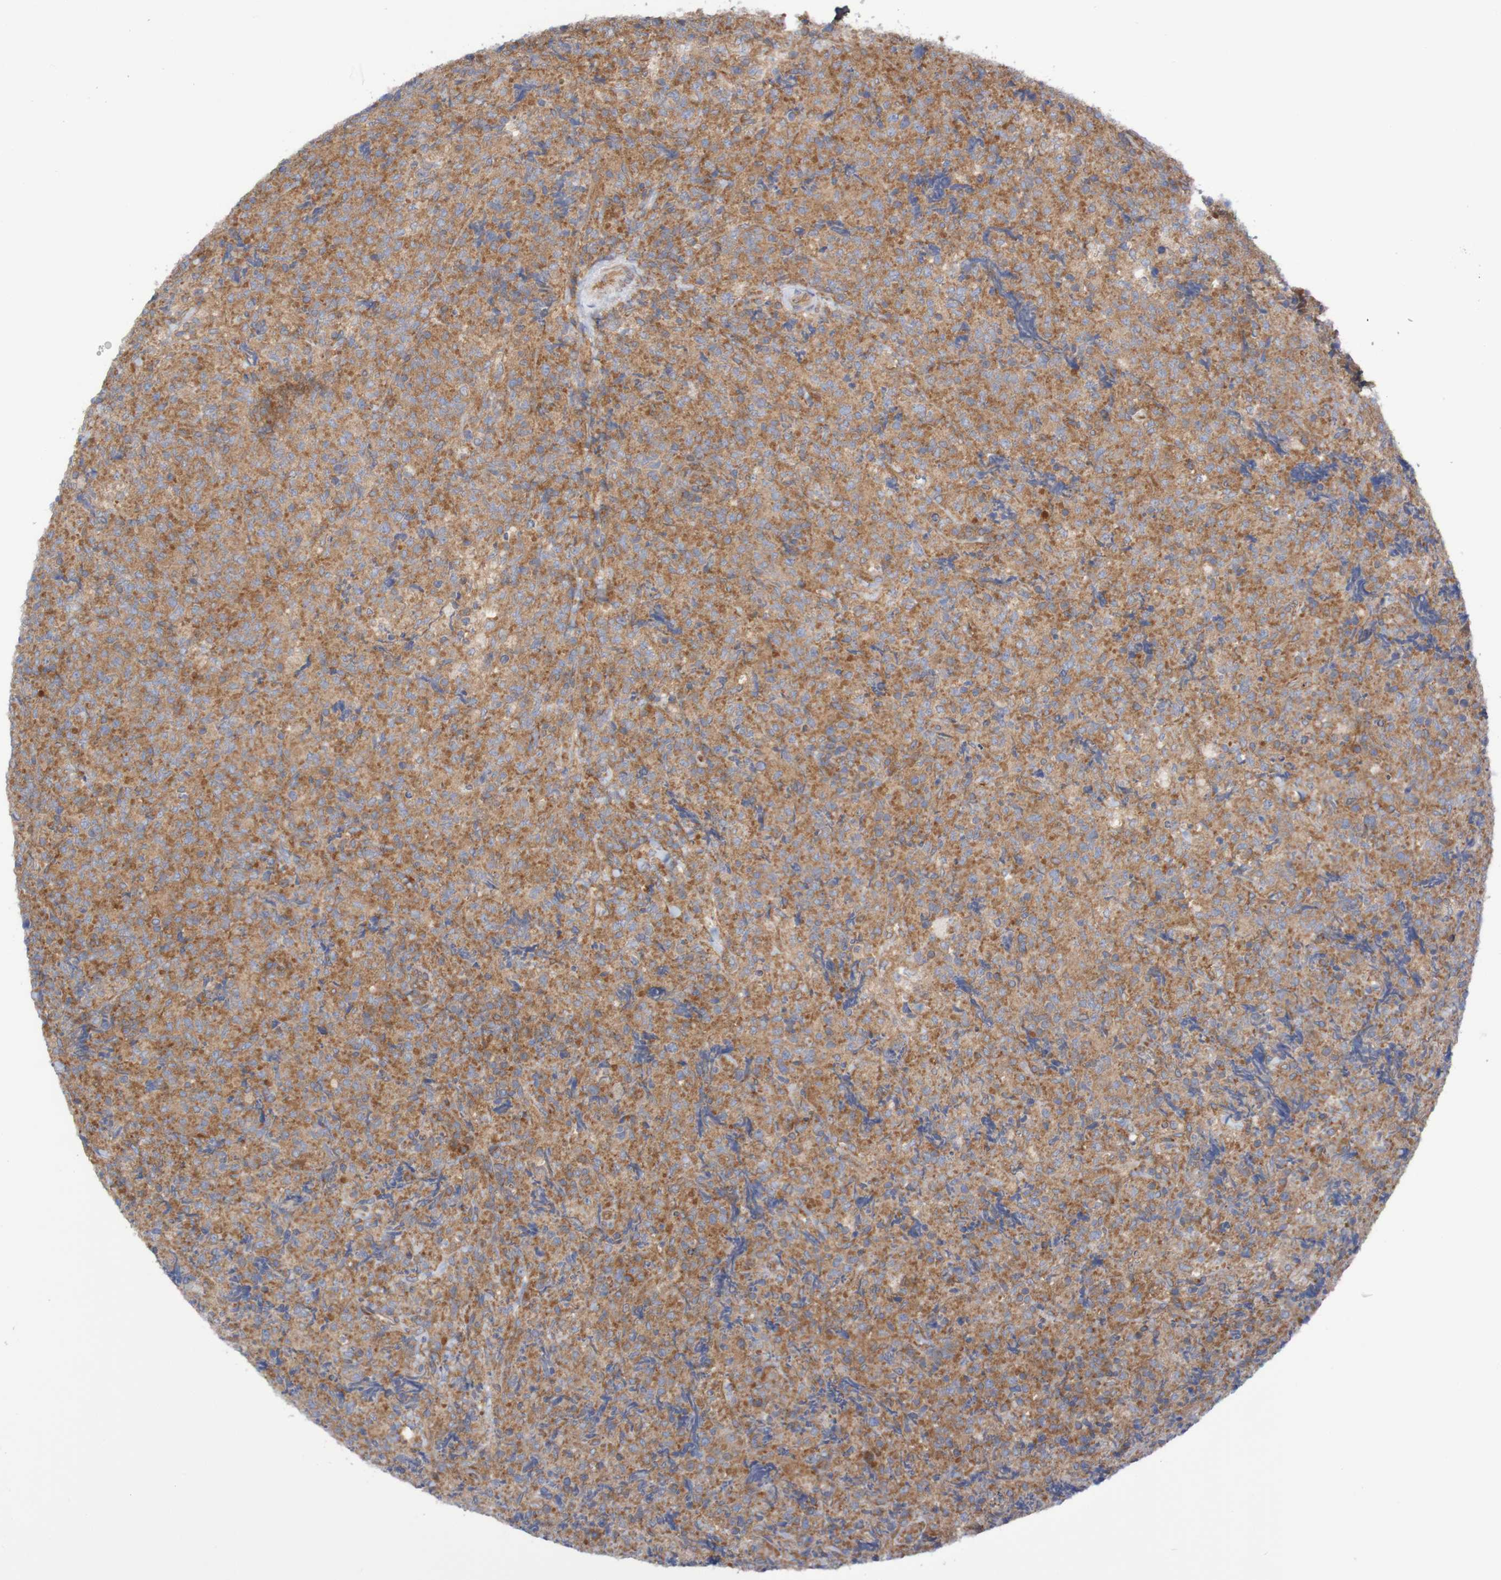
{"staining": {"intensity": "strong", "quantity": ">75%", "location": "cytoplasmic/membranous"}, "tissue": "lymphoma", "cell_type": "Tumor cells", "image_type": "cancer", "snomed": [{"axis": "morphology", "description": "Malignant lymphoma, non-Hodgkin's type, High grade"}, {"axis": "topography", "description": "Tonsil"}], "caption": "High-grade malignant lymphoma, non-Hodgkin's type was stained to show a protein in brown. There is high levels of strong cytoplasmic/membranous expression in approximately >75% of tumor cells.", "gene": "LRRC47", "patient": {"sex": "female", "age": 36}}